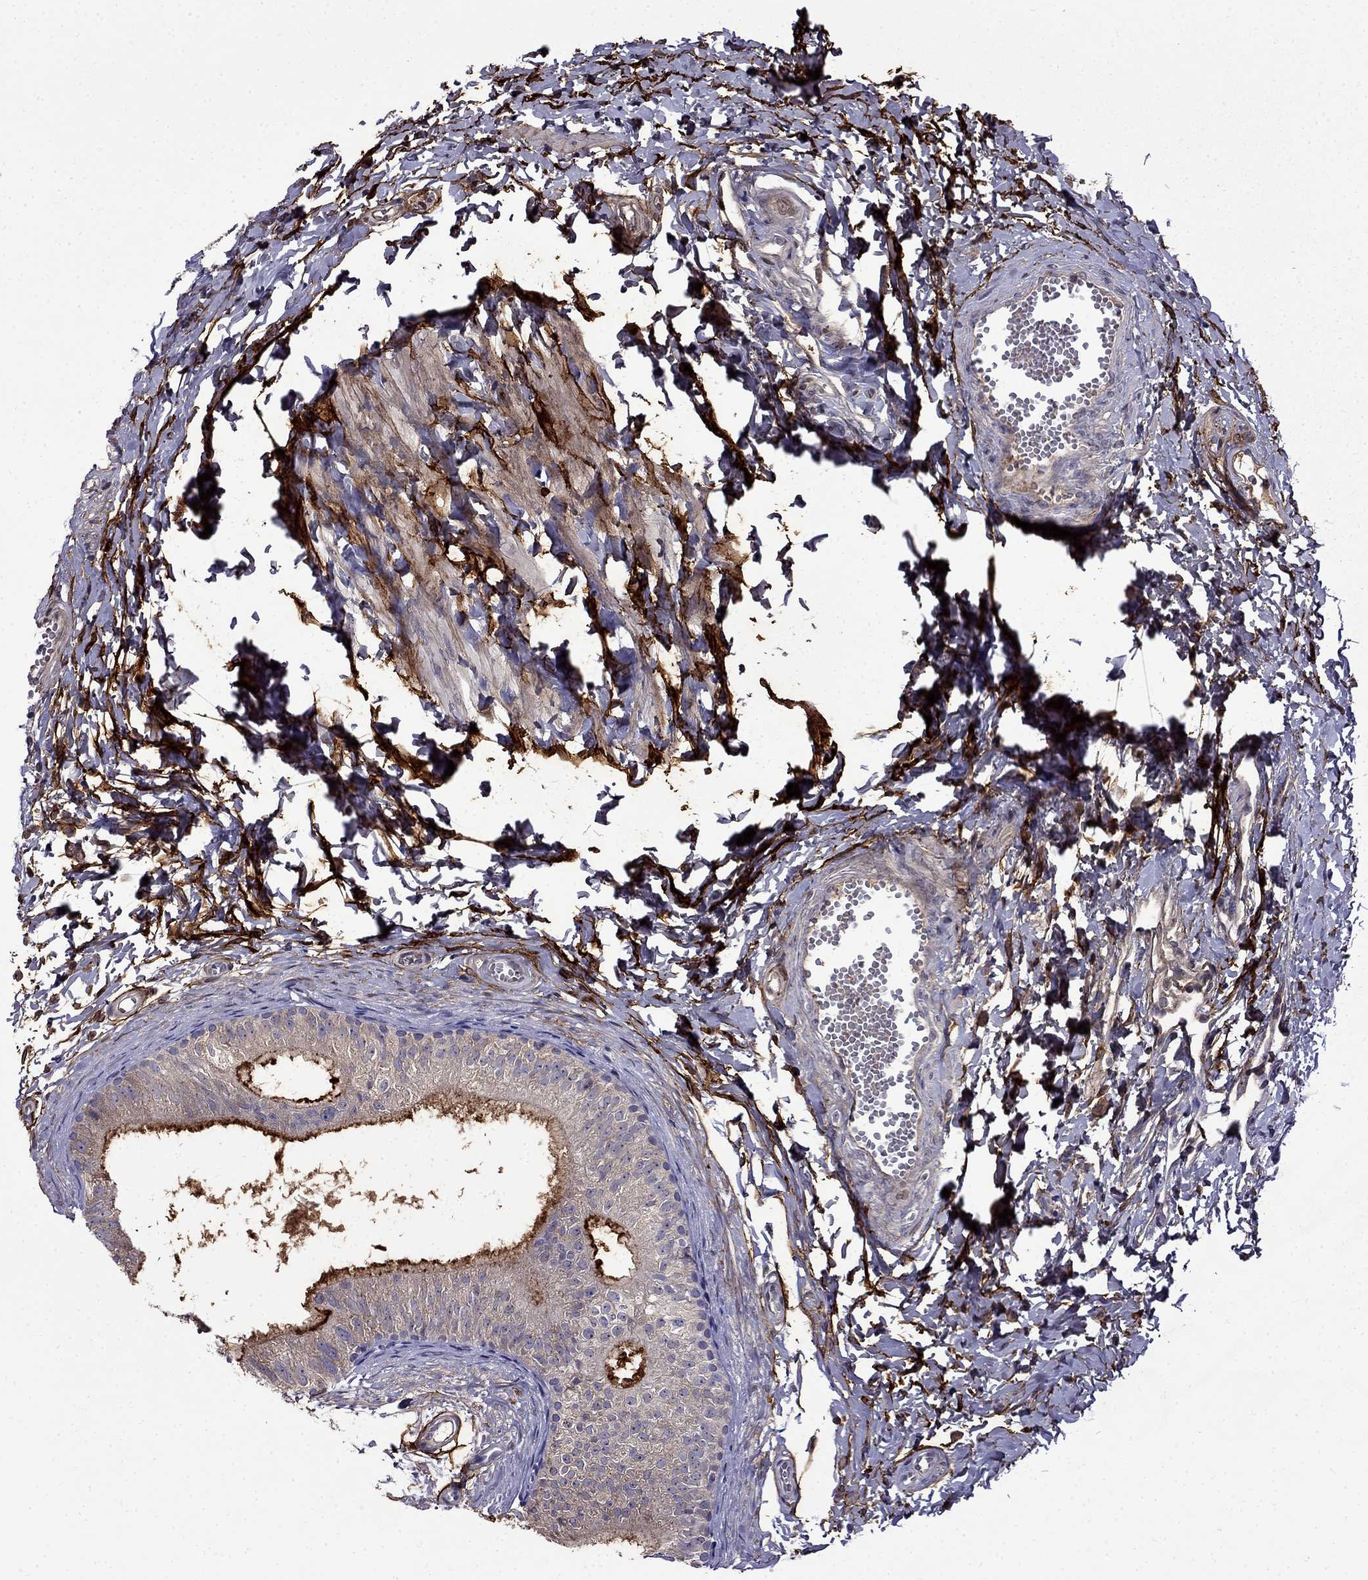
{"staining": {"intensity": "strong", "quantity": "<25%", "location": "cytoplasmic/membranous"}, "tissue": "epididymis", "cell_type": "Glandular cells", "image_type": "normal", "snomed": [{"axis": "morphology", "description": "Normal tissue, NOS"}, {"axis": "topography", "description": "Epididymis"}], "caption": "High-power microscopy captured an immunohistochemistry image of benign epididymis, revealing strong cytoplasmic/membranous expression in approximately <25% of glandular cells. (DAB IHC with brightfield microscopy, high magnification).", "gene": "PI16", "patient": {"sex": "male", "age": 22}}